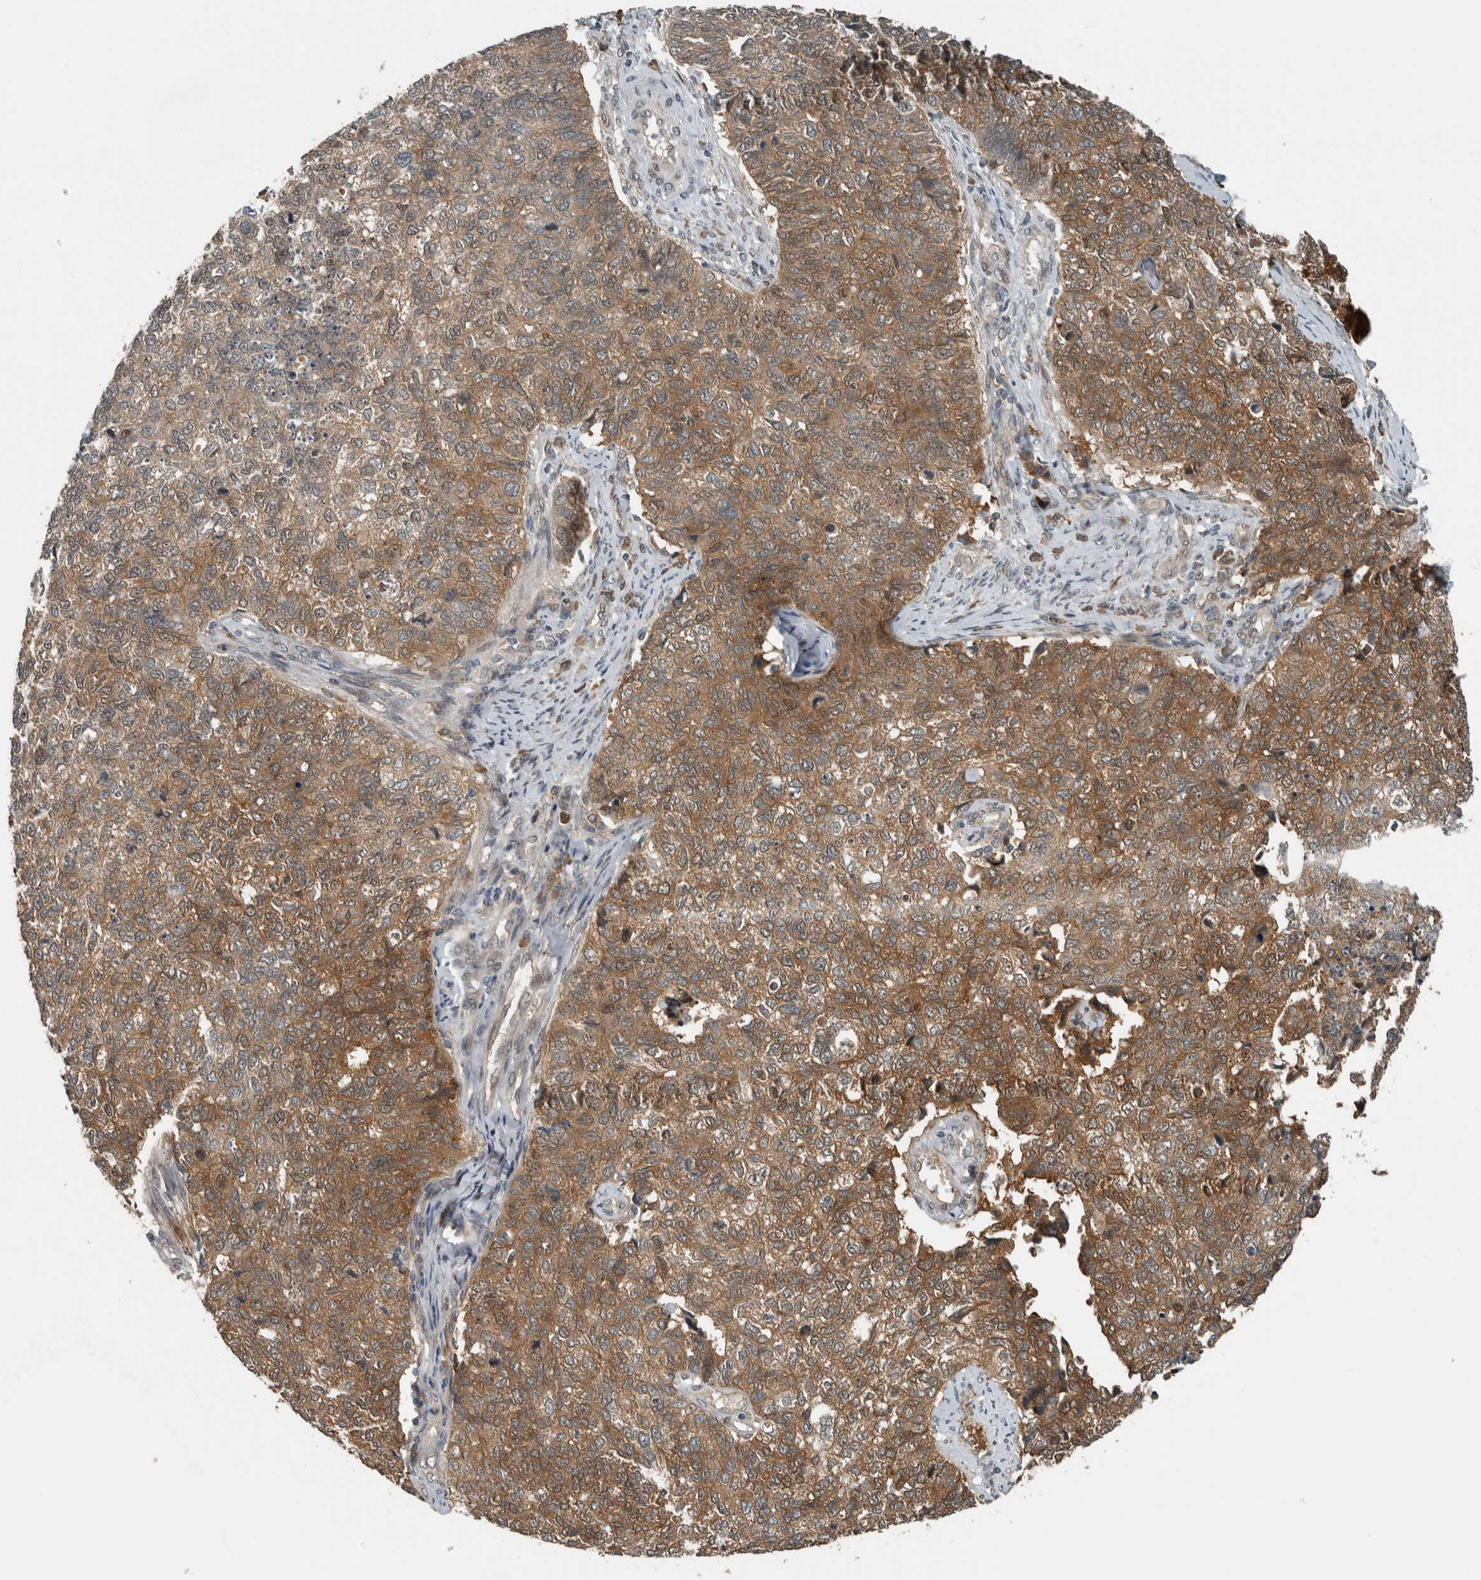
{"staining": {"intensity": "moderate", "quantity": ">75%", "location": "cytoplasmic/membranous,nuclear"}, "tissue": "cervical cancer", "cell_type": "Tumor cells", "image_type": "cancer", "snomed": [{"axis": "morphology", "description": "Squamous cell carcinoma, NOS"}, {"axis": "topography", "description": "Cervix"}], "caption": "IHC staining of squamous cell carcinoma (cervical), which reveals medium levels of moderate cytoplasmic/membranous and nuclear expression in approximately >75% of tumor cells indicating moderate cytoplasmic/membranous and nuclear protein positivity. The staining was performed using DAB (3,3'-diaminobenzidine) (brown) for protein detection and nuclei were counterstained in hematoxylin (blue).", "gene": "XPO5", "patient": {"sex": "female", "age": 63}}